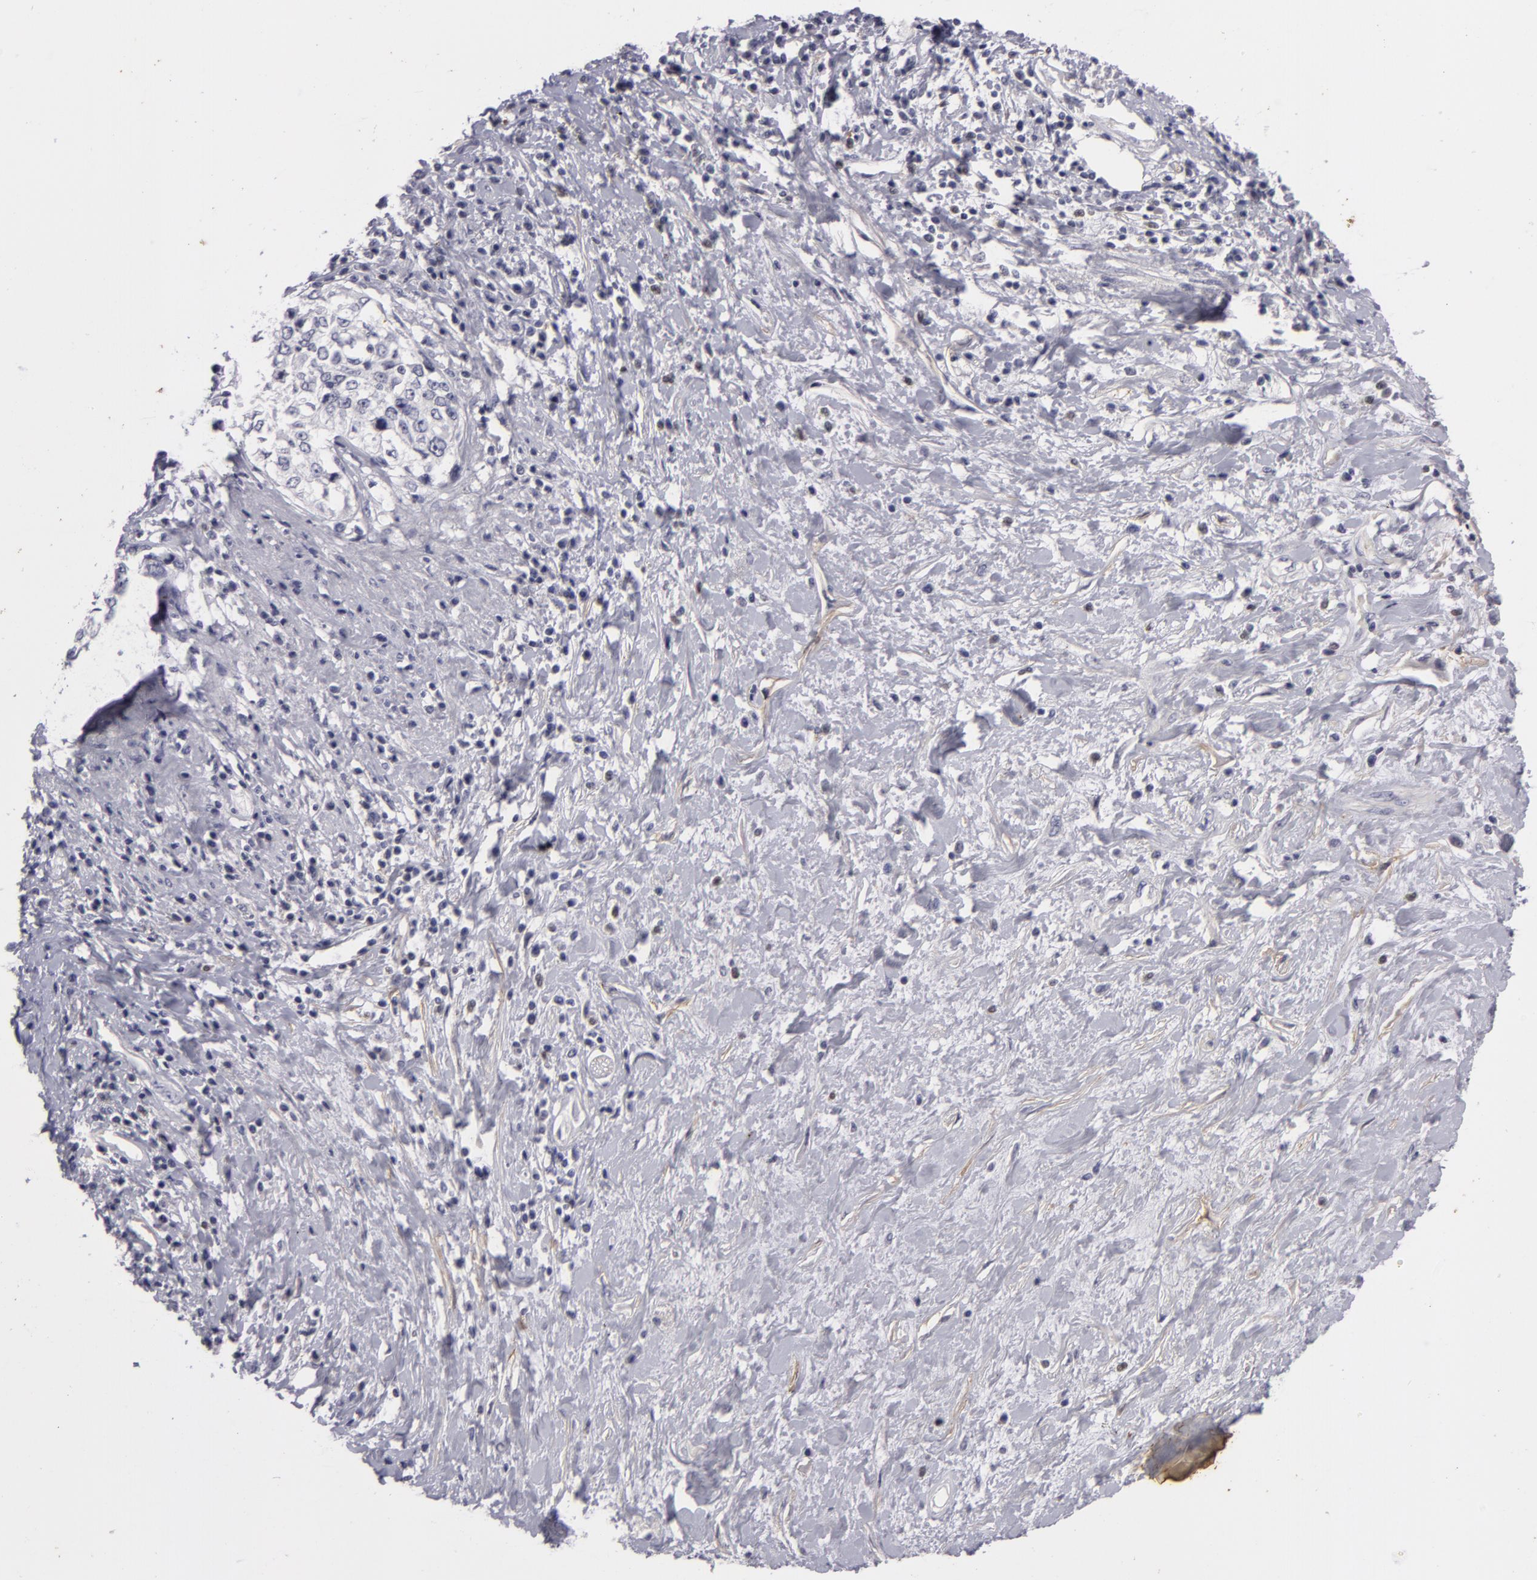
{"staining": {"intensity": "negative", "quantity": "none", "location": "none"}, "tissue": "cervical cancer", "cell_type": "Tumor cells", "image_type": "cancer", "snomed": [{"axis": "morphology", "description": "Squamous cell carcinoma, NOS"}, {"axis": "topography", "description": "Cervix"}], "caption": "The immunohistochemistry (IHC) micrograph has no significant staining in tumor cells of cervical cancer (squamous cell carcinoma) tissue.", "gene": "NLGN4X", "patient": {"sex": "female", "age": 57}}